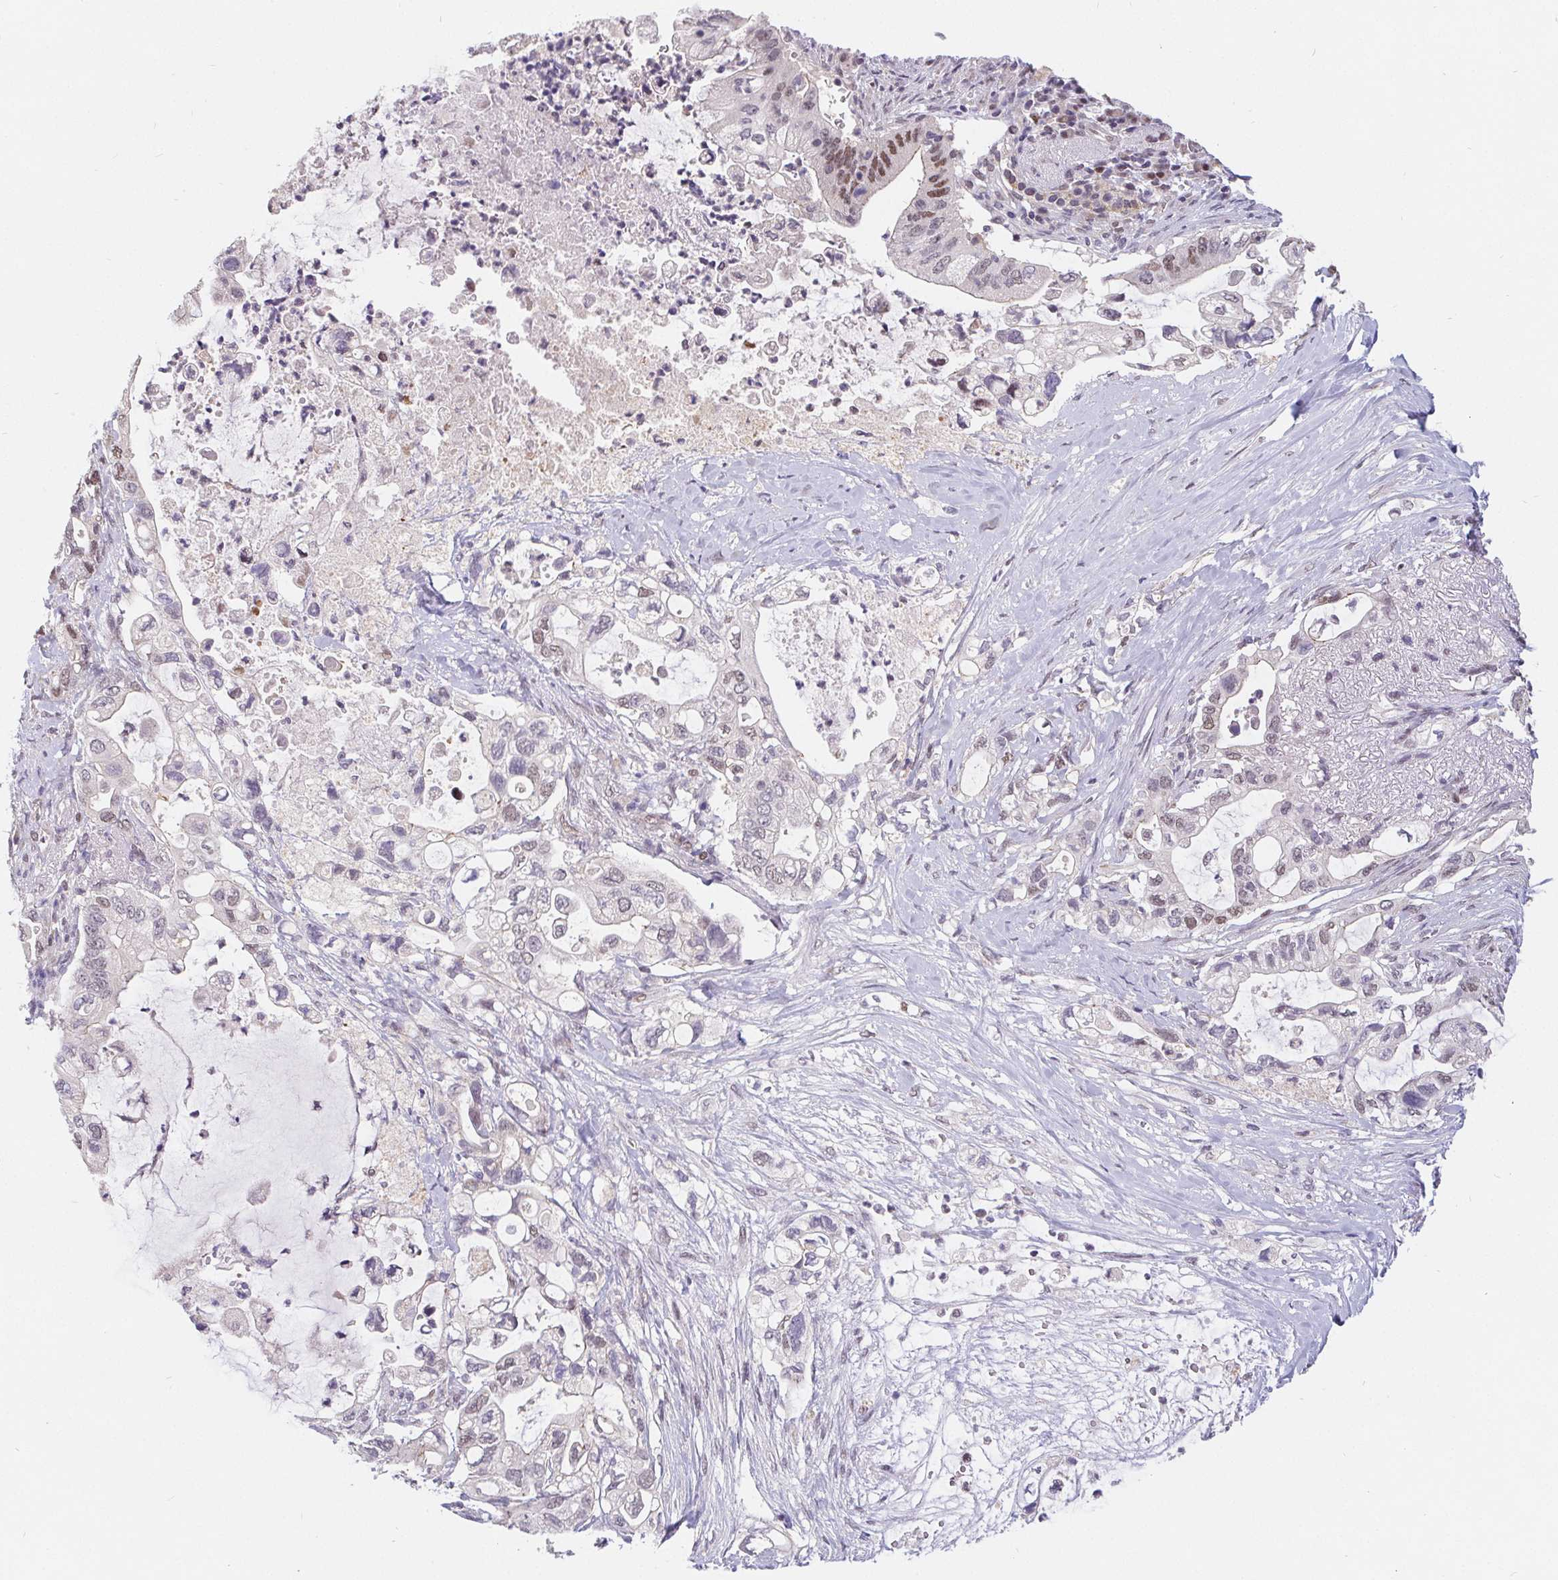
{"staining": {"intensity": "moderate", "quantity": "25%-75%", "location": "nuclear"}, "tissue": "pancreatic cancer", "cell_type": "Tumor cells", "image_type": "cancer", "snomed": [{"axis": "morphology", "description": "Adenocarcinoma, NOS"}, {"axis": "topography", "description": "Pancreas"}], "caption": "This histopathology image displays IHC staining of pancreatic adenocarcinoma, with medium moderate nuclear positivity in approximately 25%-75% of tumor cells.", "gene": "POU2F1", "patient": {"sex": "female", "age": 72}}